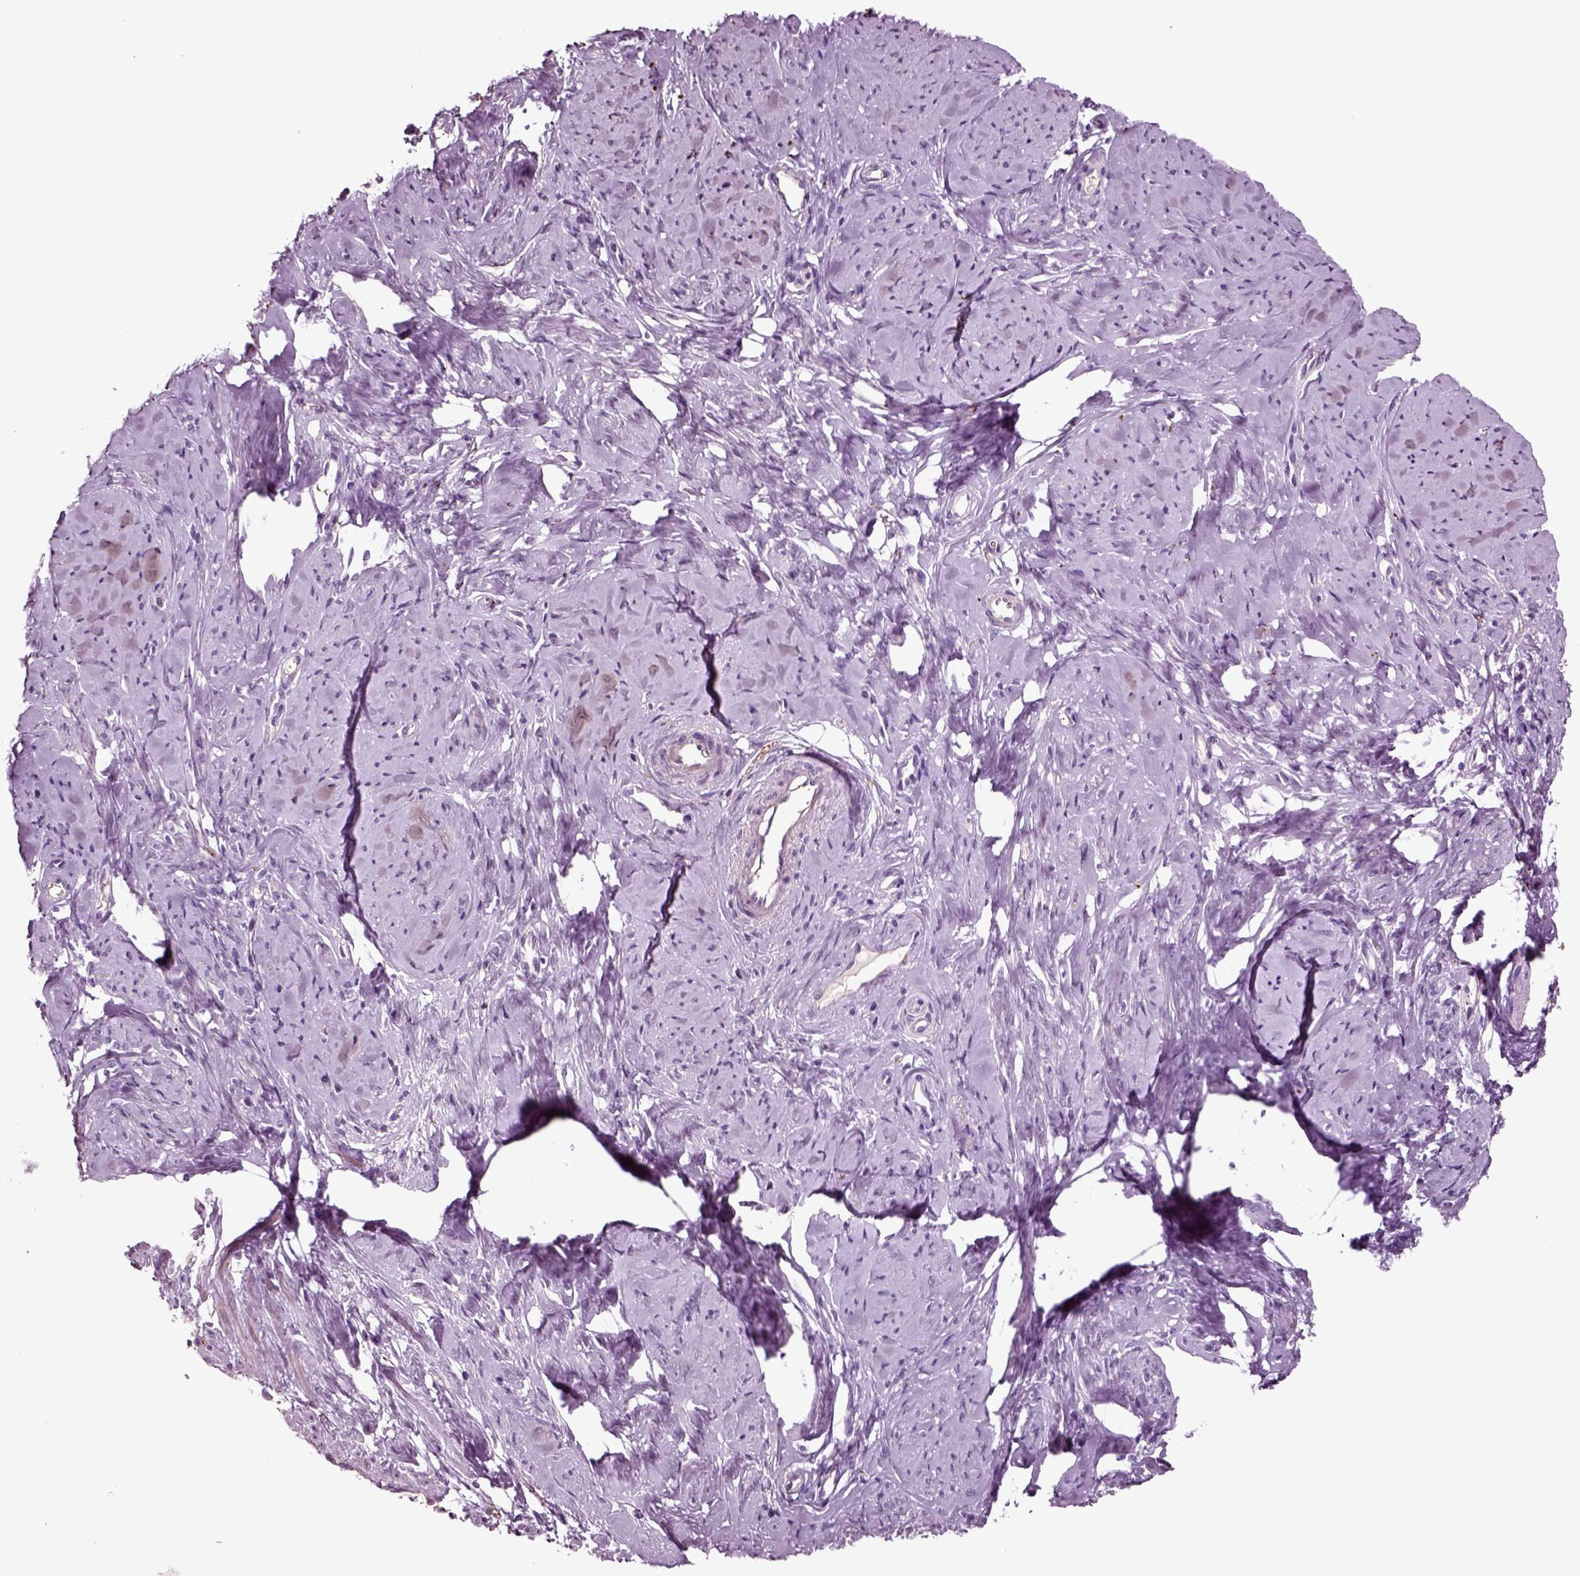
{"staining": {"intensity": "weak", "quantity": "25%-75%", "location": "cytoplasmic/membranous"}, "tissue": "smooth muscle", "cell_type": "Smooth muscle cells", "image_type": "normal", "snomed": [{"axis": "morphology", "description": "Normal tissue, NOS"}, {"axis": "topography", "description": "Smooth muscle"}], "caption": "Smooth muscle was stained to show a protein in brown. There is low levels of weak cytoplasmic/membranous positivity in about 25%-75% of smooth muscle cells. The protein is stained brown, and the nuclei are stained in blue (DAB IHC with brightfield microscopy, high magnification).", "gene": "CHGB", "patient": {"sex": "female", "age": 48}}